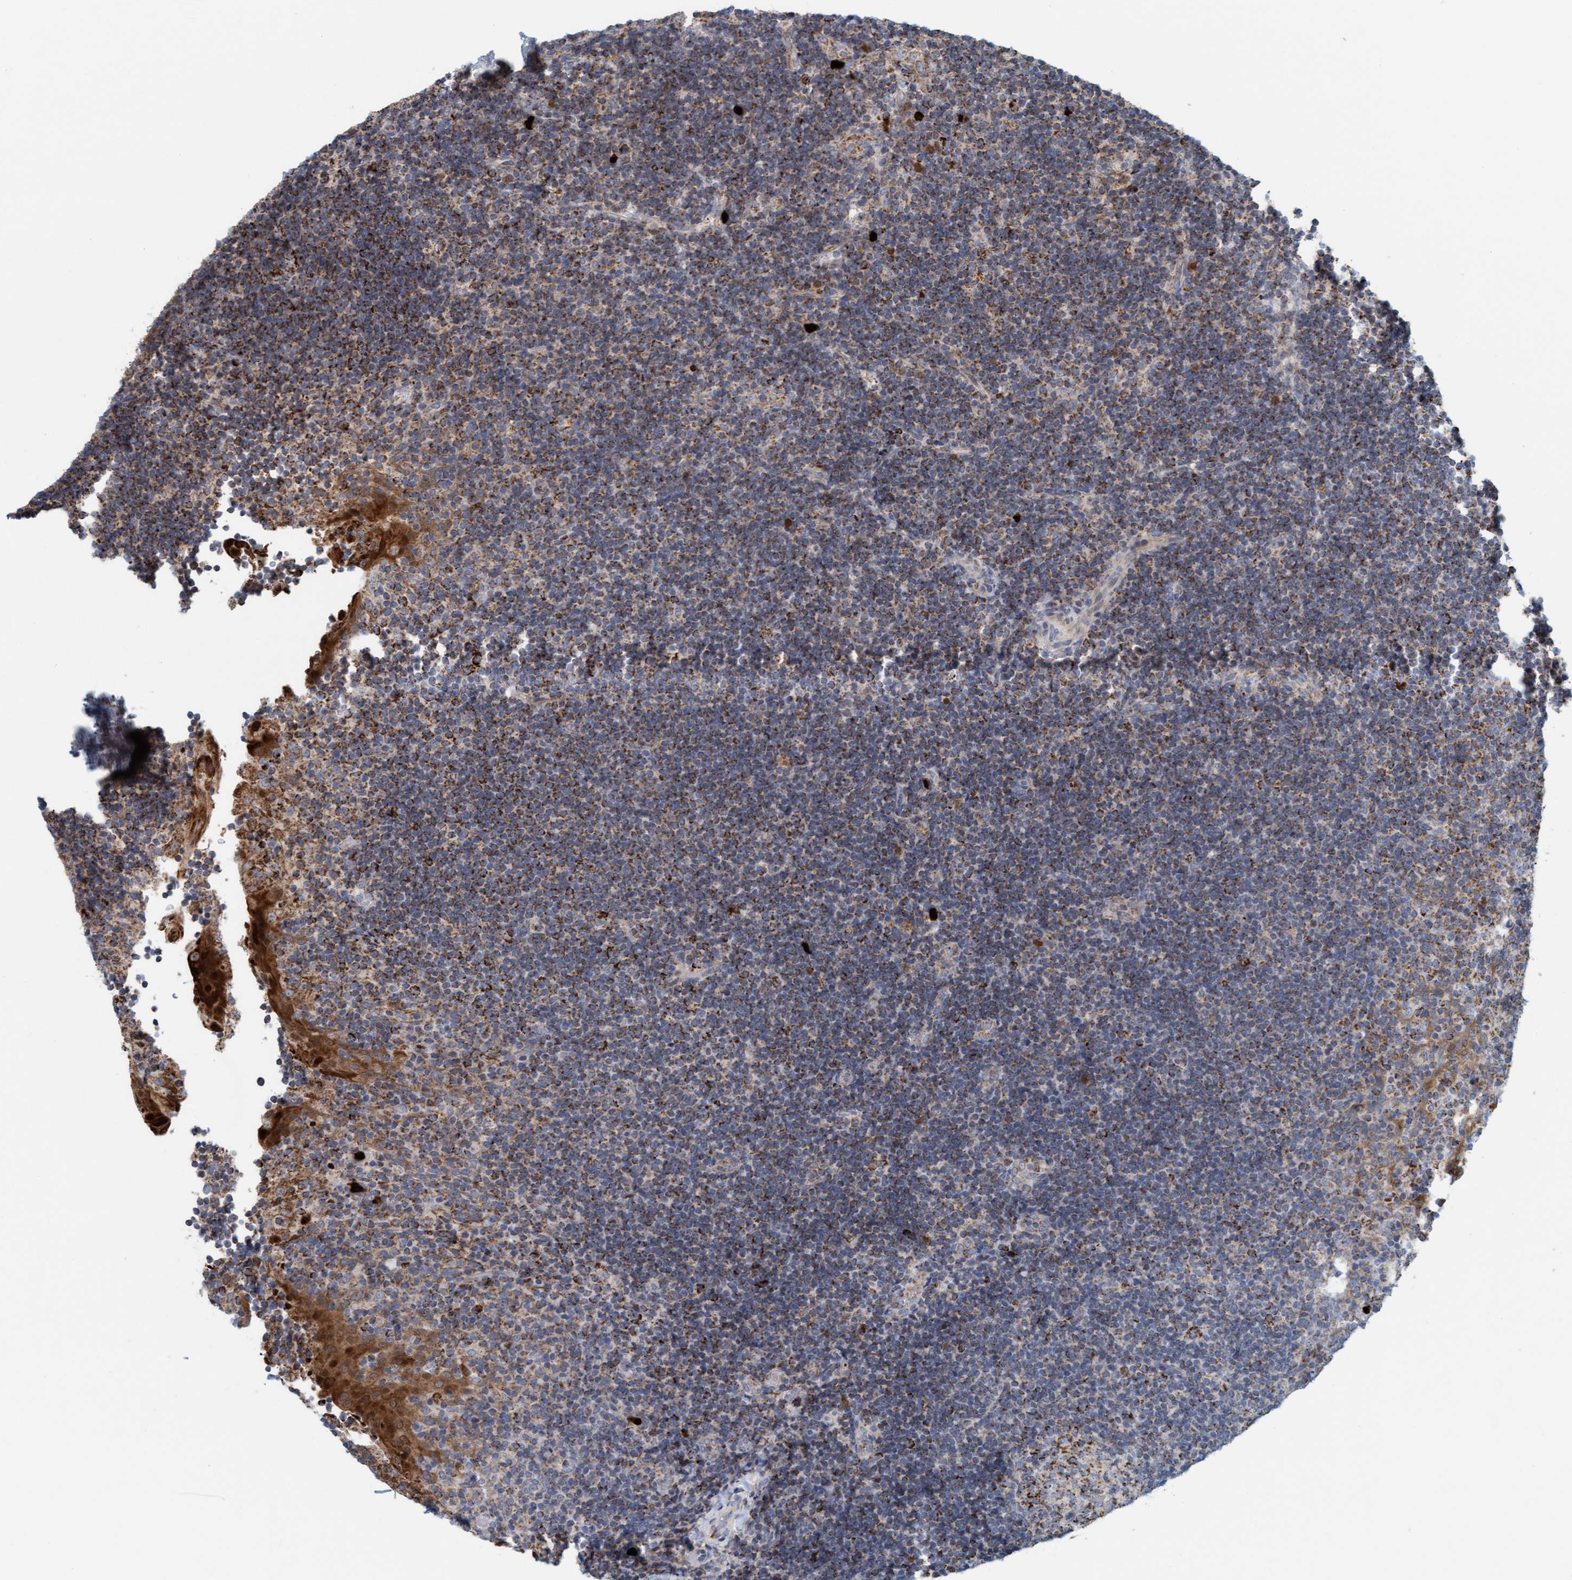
{"staining": {"intensity": "strong", "quantity": "25%-75%", "location": "cytoplasmic/membranous"}, "tissue": "lymphoma", "cell_type": "Tumor cells", "image_type": "cancer", "snomed": [{"axis": "morphology", "description": "Malignant lymphoma, non-Hodgkin's type, High grade"}, {"axis": "topography", "description": "Tonsil"}], "caption": "This is an image of IHC staining of high-grade malignant lymphoma, non-Hodgkin's type, which shows strong expression in the cytoplasmic/membranous of tumor cells.", "gene": "B9D1", "patient": {"sex": "female", "age": 36}}